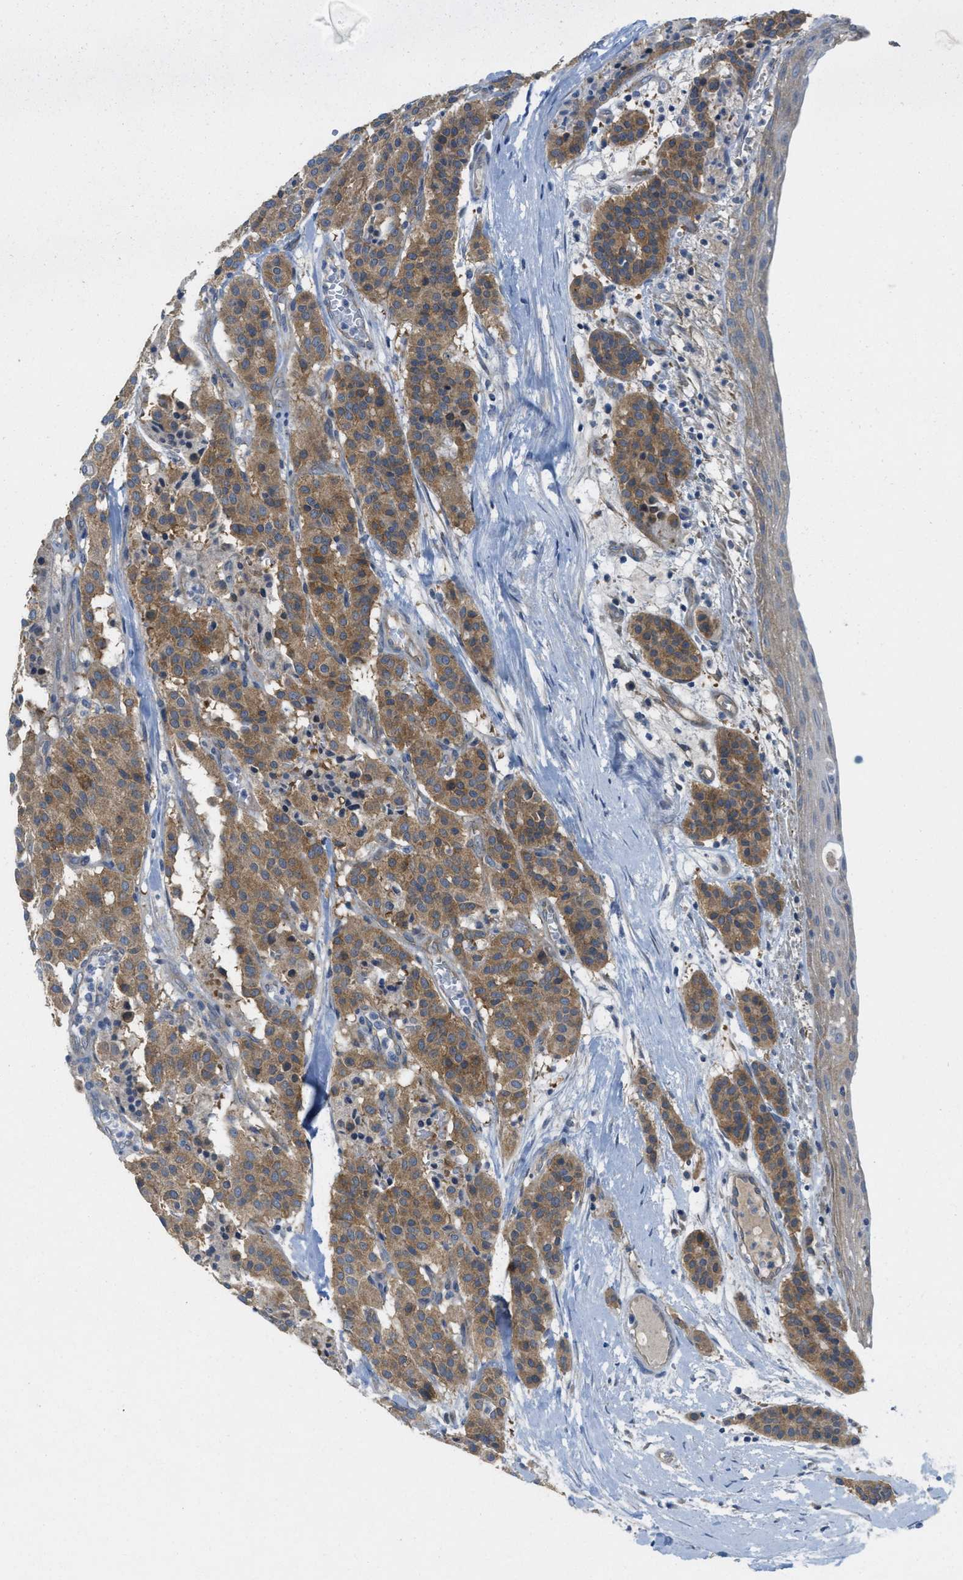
{"staining": {"intensity": "moderate", "quantity": ">75%", "location": "cytoplasmic/membranous"}, "tissue": "carcinoid", "cell_type": "Tumor cells", "image_type": "cancer", "snomed": [{"axis": "morphology", "description": "Carcinoid, malignant, NOS"}, {"axis": "topography", "description": "Lung"}], "caption": "Carcinoid was stained to show a protein in brown. There is medium levels of moderate cytoplasmic/membranous staining in approximately >75% of tumor cells. The staining is performed using DAB brown chromogen to label protein expression. The nuclei are counter-stained blue using hematoxylin.", "gene": "ZFYVE9", "patient": {"sex": "male", "age": 30}}